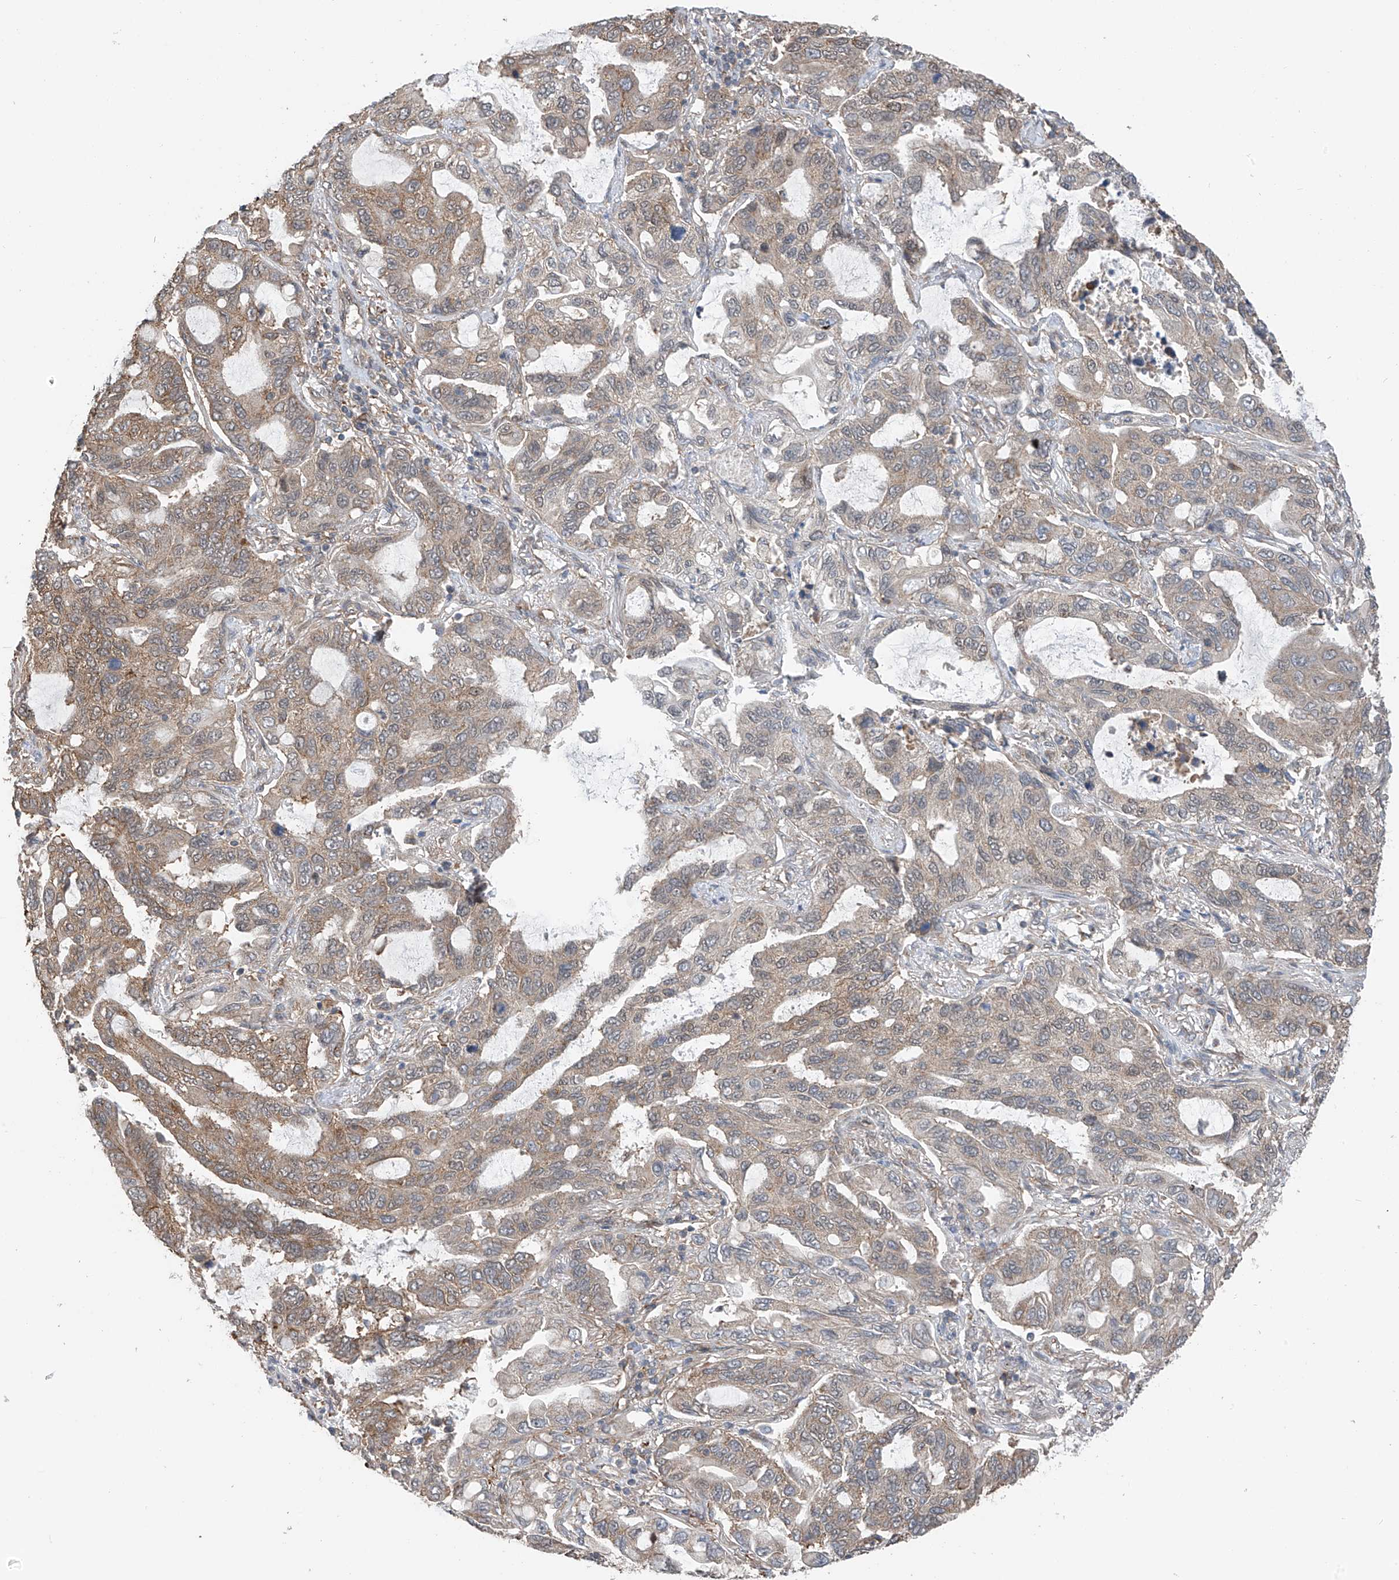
{"staining": {"intensity": "weak", "quantity": ">75%", "location": "cytoplasmic/membranous"}, "tissue": "lung cancer", "cell_type": "Tumor cells", "image_type": "cancer", "snomed": [{"axis": "morphology", "description": "Adenocarcinoma, NOS"}, {"axis": "topography", "description": "Lung"}], "caption": "Immunohistochemistry (IHC) staining of lung adenocarcinoma, which exhibits low levels of weak cytoplasmic/membranous expression in approximately >75% of tumor cells indicating weak cytoplasmic/membranous protein expression. The staining was performed using DAB (brown) for protein detection and nuclei were counterstained in hematoxylin (blue).", "gene": "ZNF189", "patient": {"sex": "male", "age": 64}}